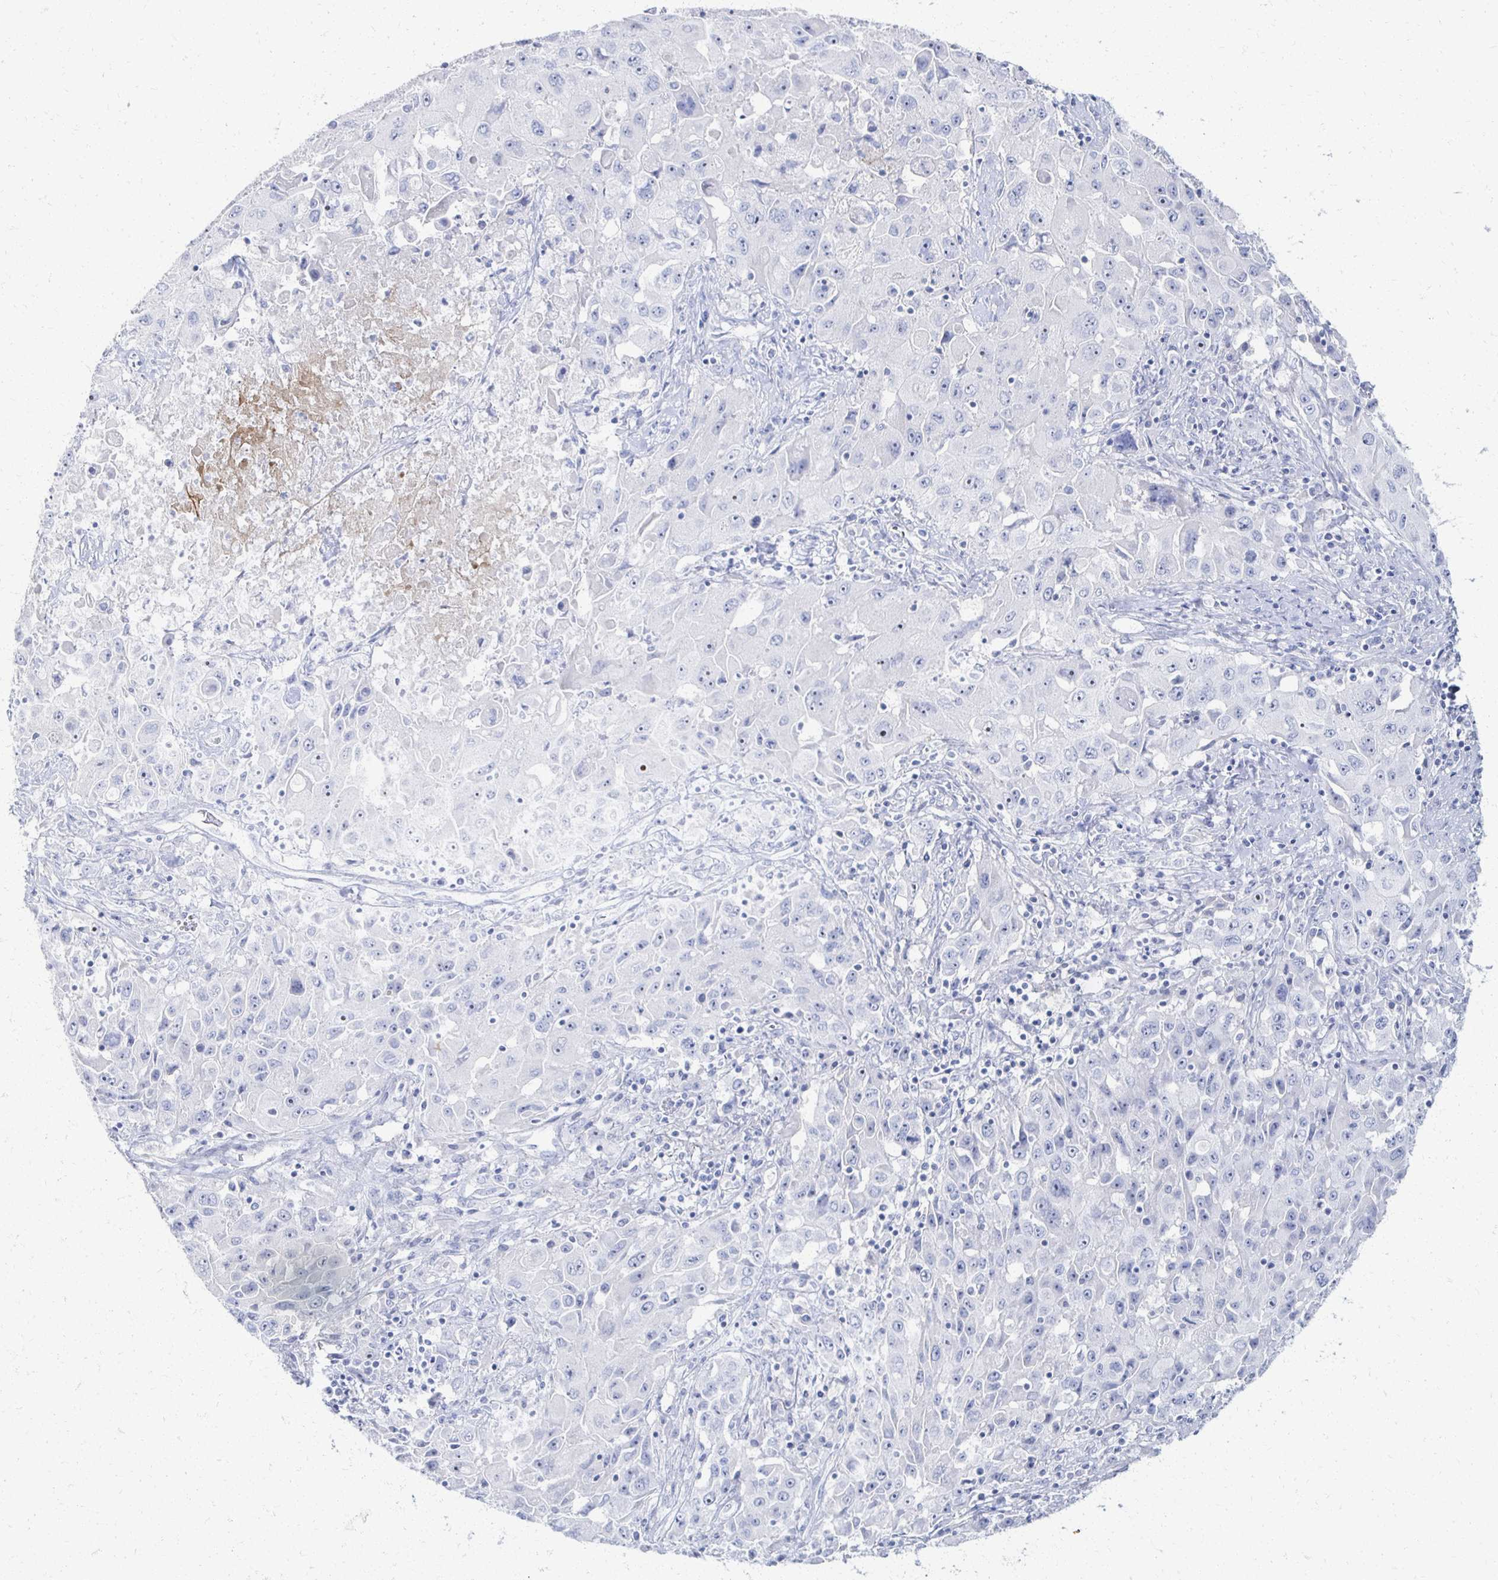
{"staining": {"intensity": "negative", "quantity": "none", "location": "none"}, "tissue": "lung cancer", "cell_type": "Tumor cells", "image_type": "cancer", "snomed": [{"axis": "morphology", "description": "Squamous cell carcinoma, NOS"}, {"axis": "topography", "description": "Lung"}], "caption": "Tumor cells are negative for protein expression in human lung cancer.", "gene": "PRR20A", "patient": {"sex": "male", "age": 63}}